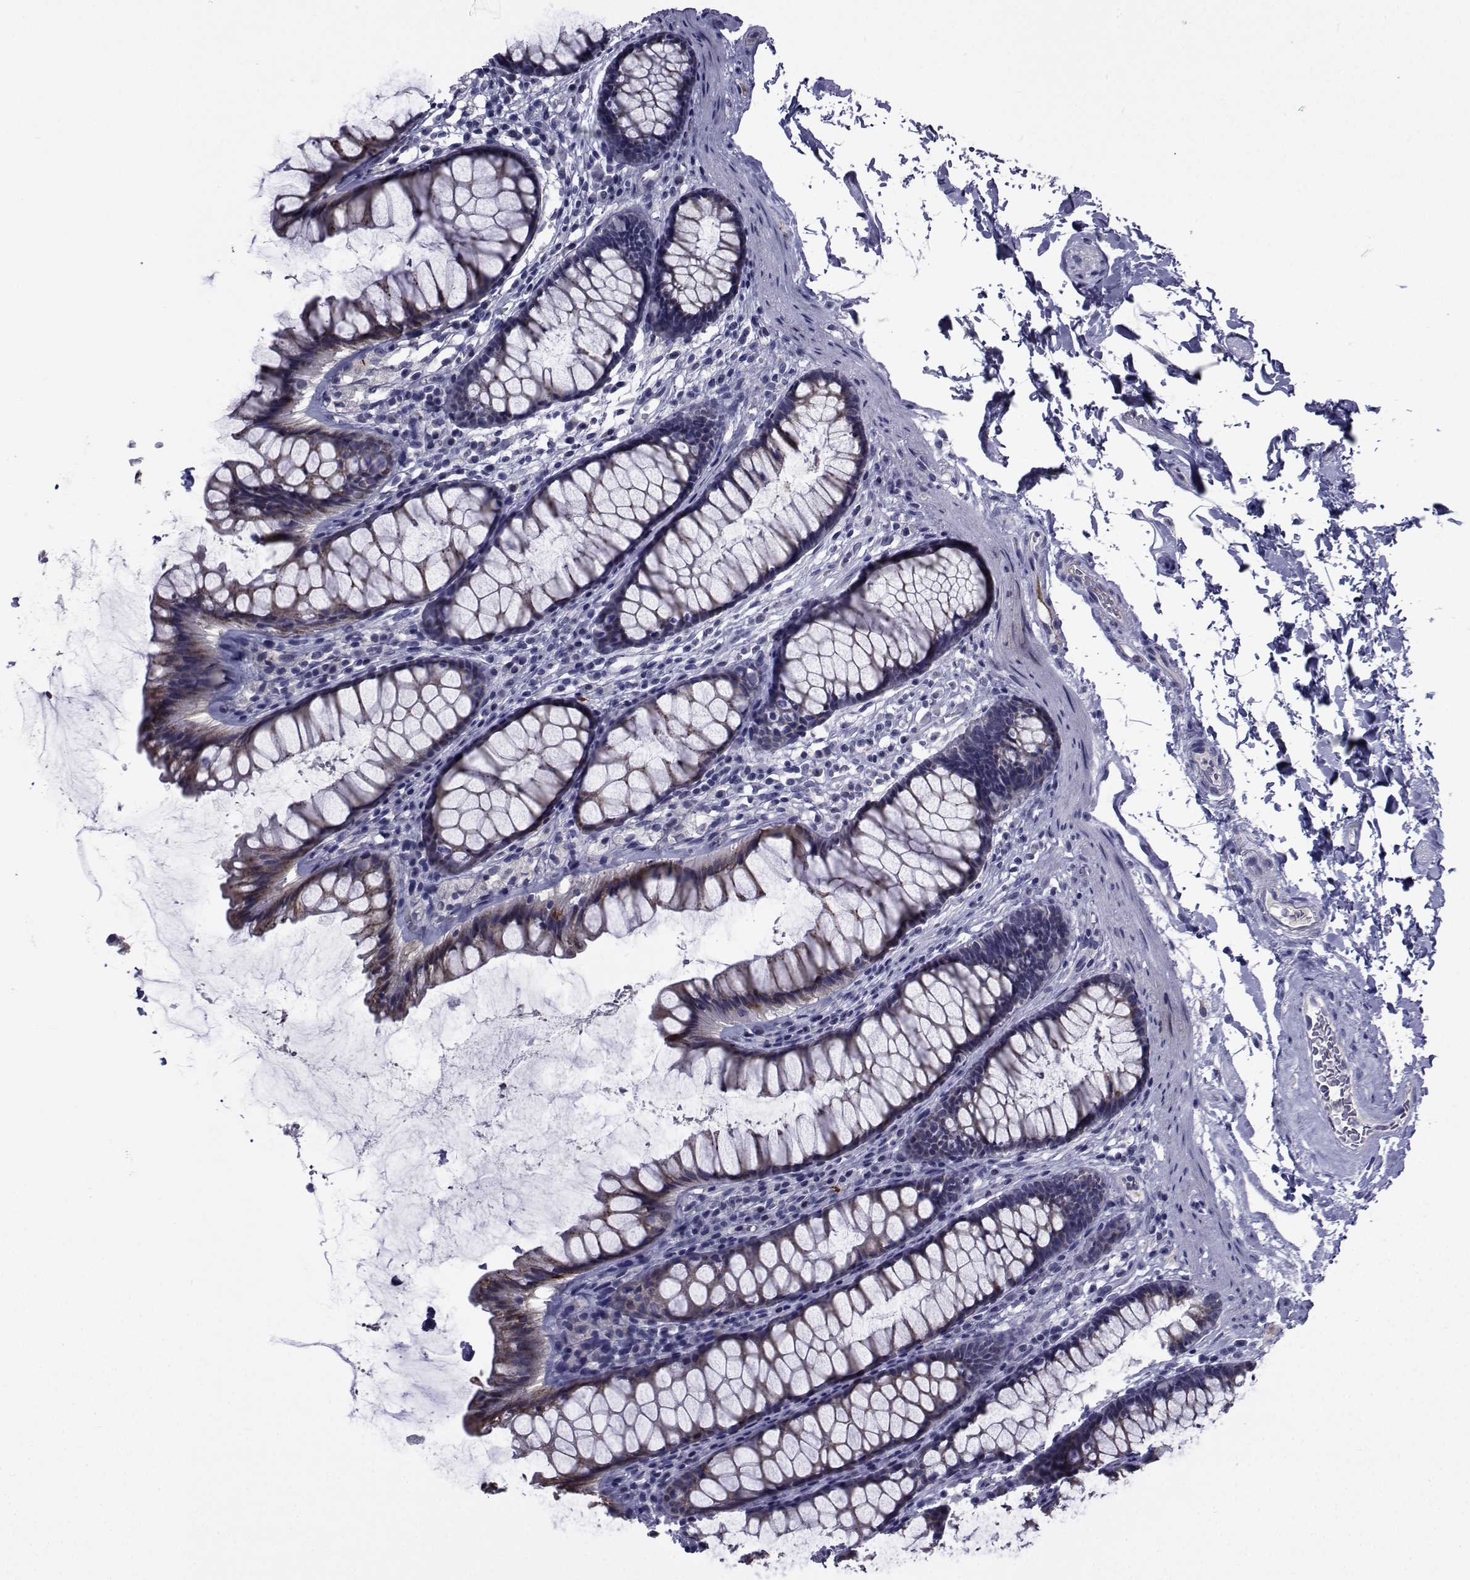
{"staining": {"intensity": "moderate", "quantity": "25%-75%", "location": "cytoplasmic/membranous"}, "tissue": "rectum", "cell_type": "Glandular cells", "image_type": "normal", "snomed": [{"axis": "morphology", "description": "Normal tissue, NOS"}, {"axis": "topography", "description": "Rectum"}], "caption": "Protein staining of benign rectum demonstrates moderate cytoplasmic/membranous expression in approximately 25%-75% of glandular cells.", "gene": "SEMA5B", "patient": {"sex": "male", "age": 72}}